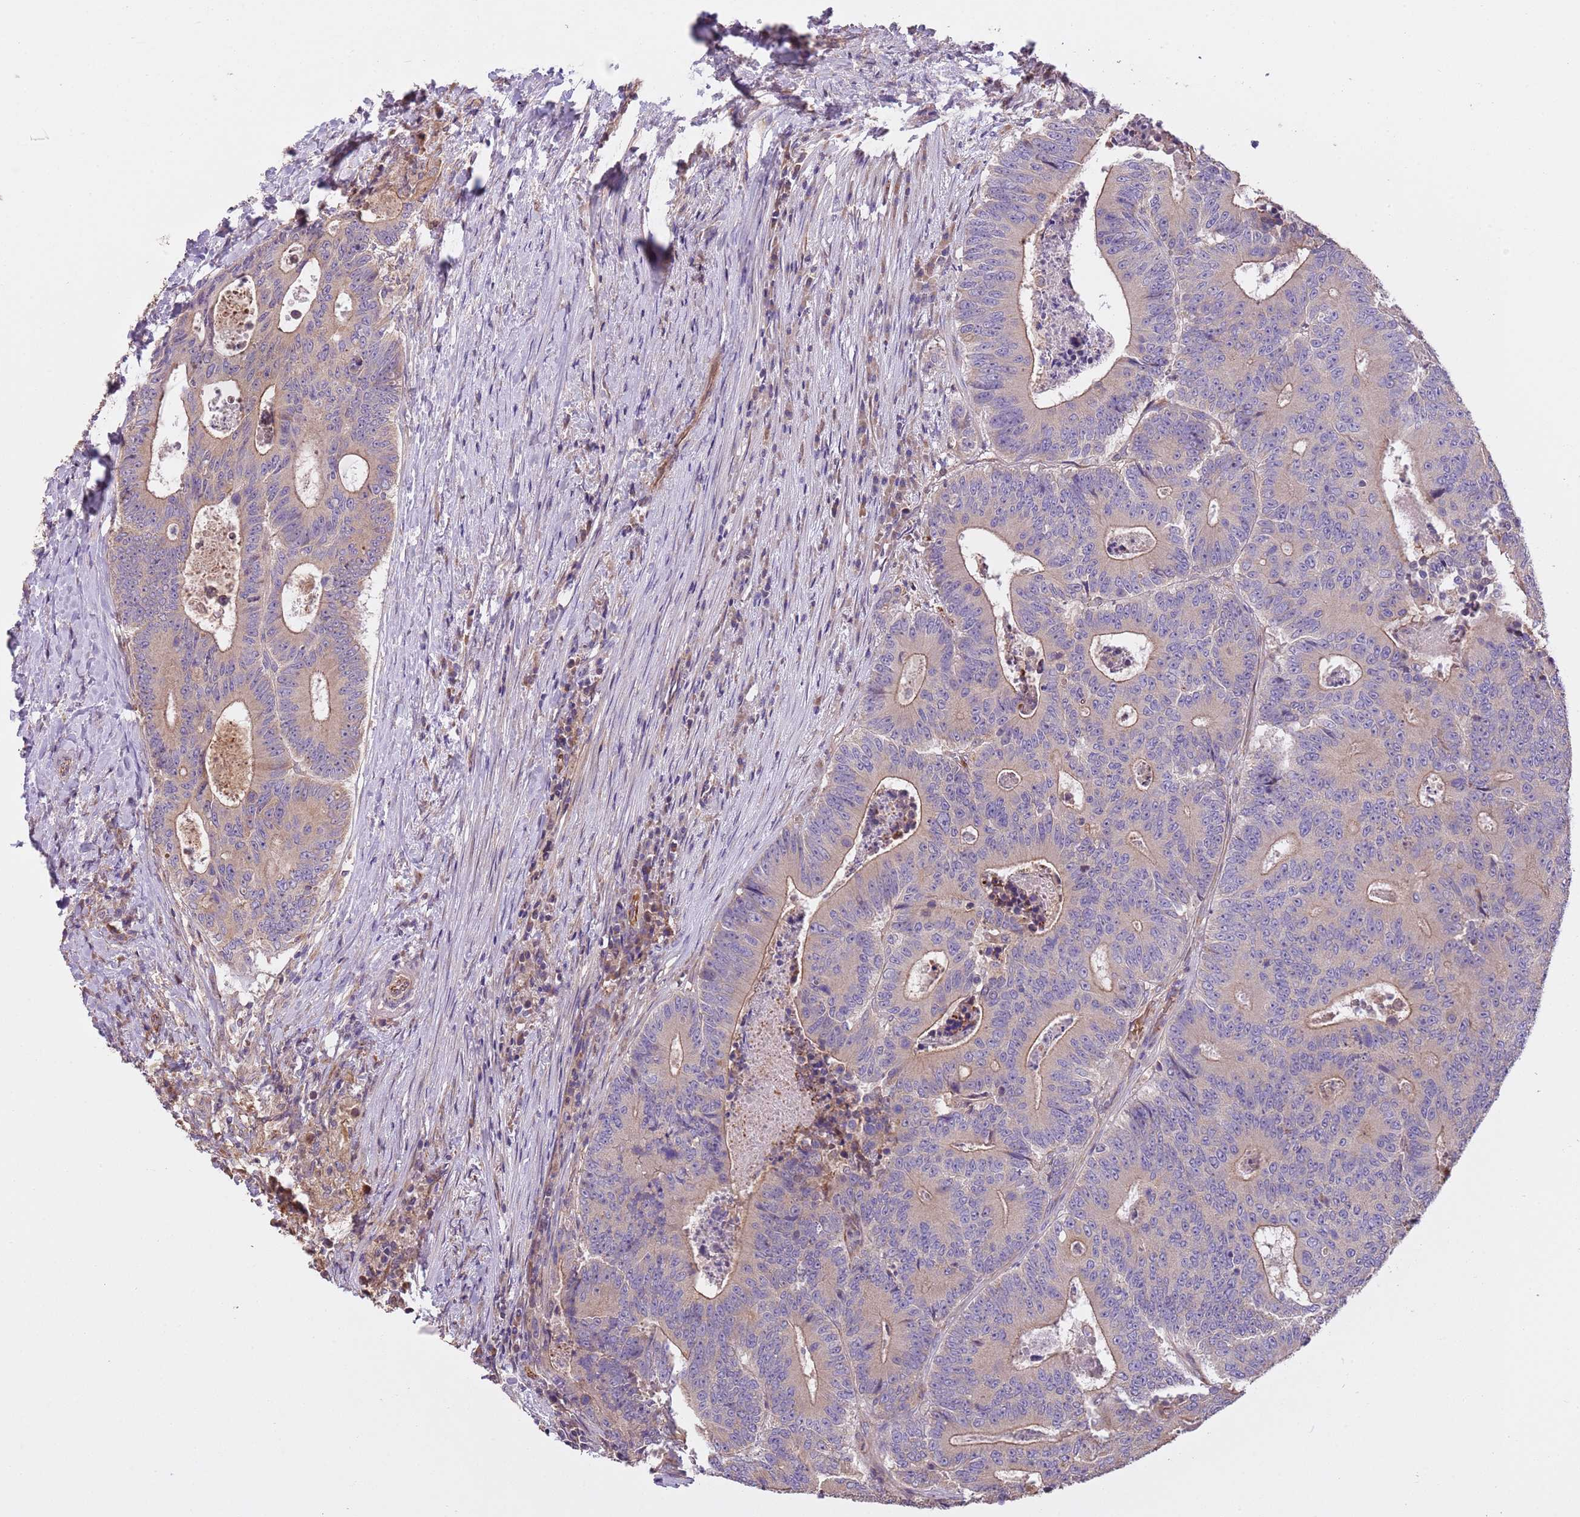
{"staining": {"intensity": "weak", "quantity": "25%-75%", "location": "cytoplasmic/membranous"}, "tissue": "colorectal cancer", "cell_type": "Tumor cells", "image_type": "cancer", "snomed": [{"axis": "morphology", "description": "Adenocarcinoma, NOS"}, {"axis": "topography", "description": "Colon"}], "caption": "A low amount of weak cytoplasmic/membranous staining is seen in about 25%-75% of tumor cells in colorectal cancer tissue.", "gene": "FAM89B", "patient": {"sex": "male", "age": 83}}